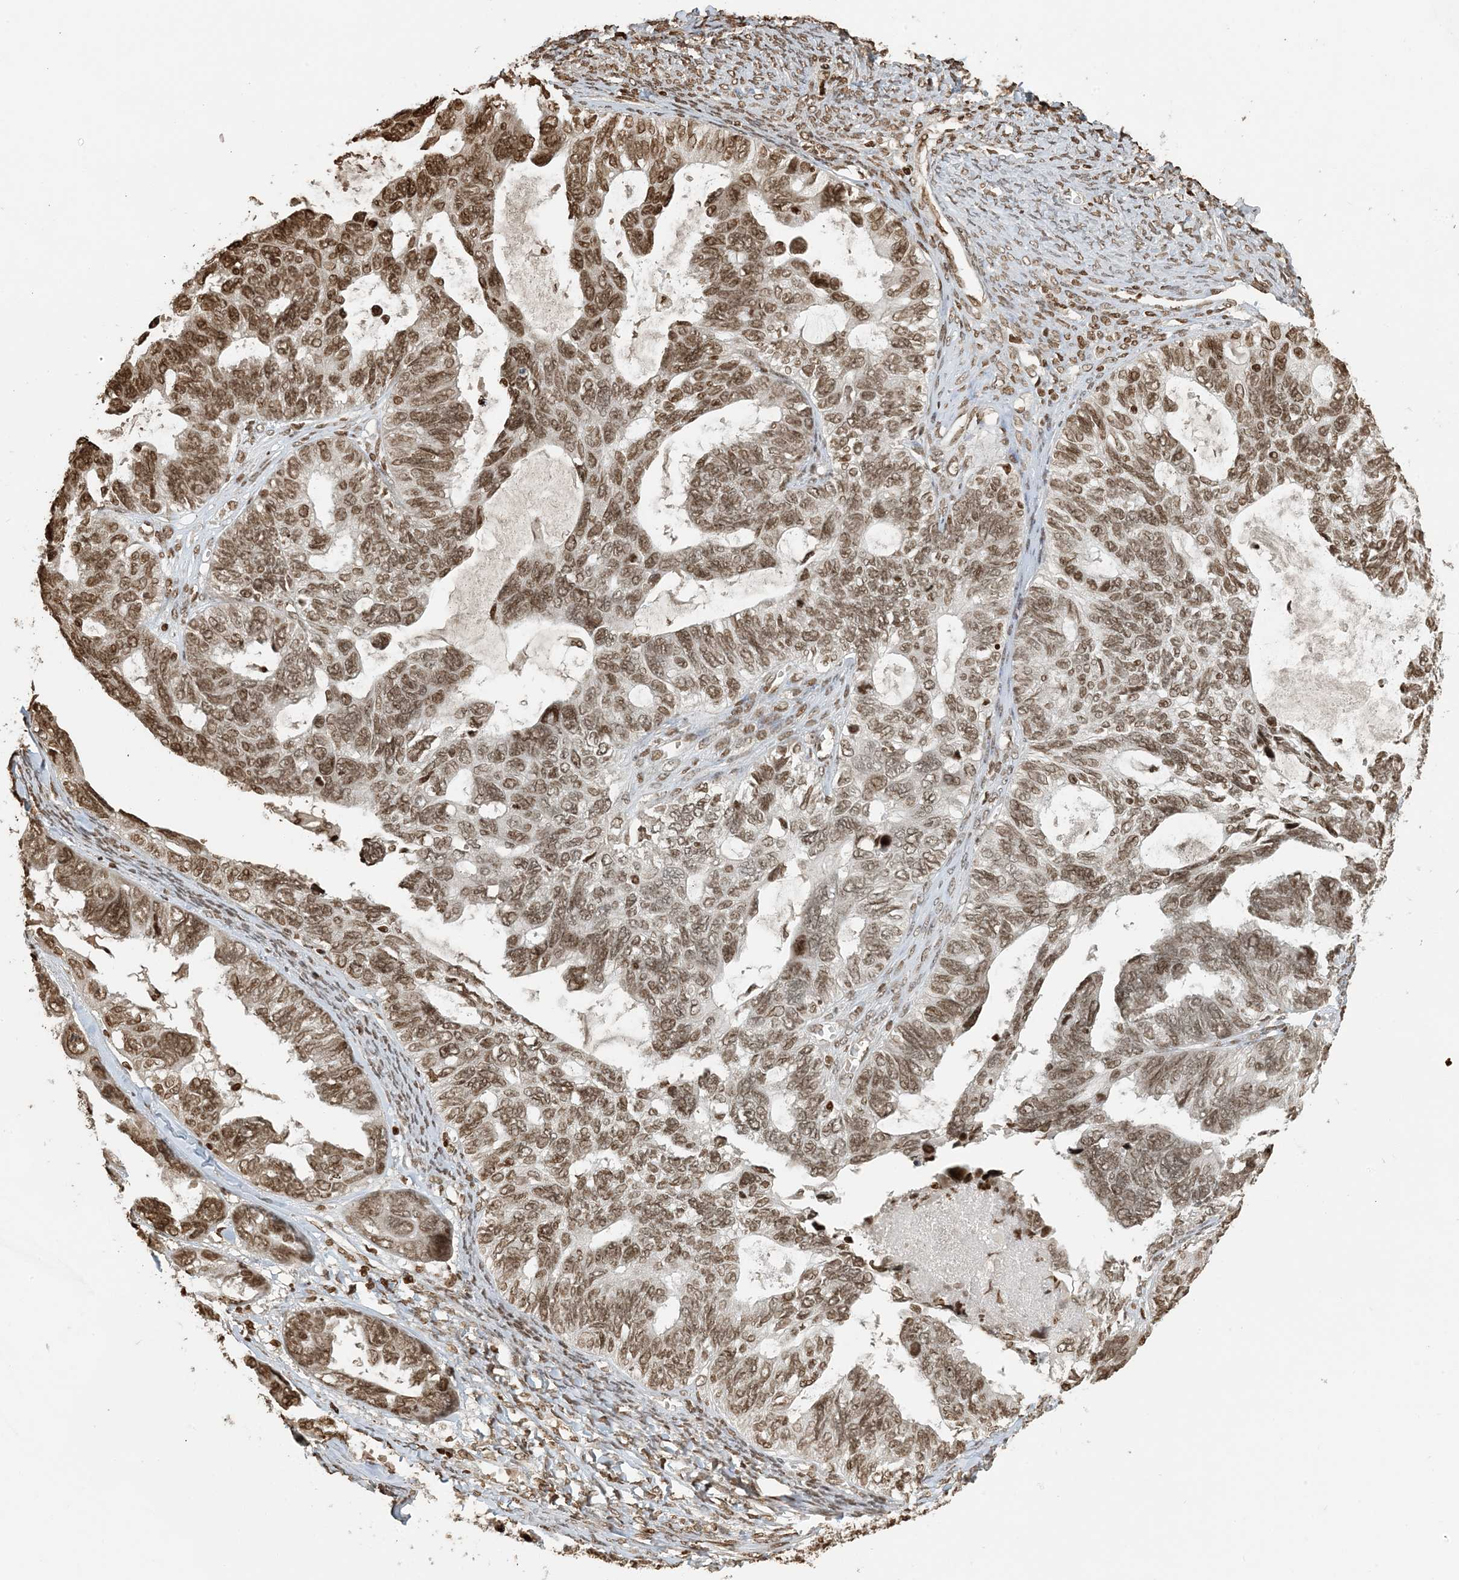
{"staining": {"intensity": "moderate", "quantity": ">75%", "location": "nuclear"}, "tissue": "ovarian cancer", "cell_type": "Tumor cells", "image_type": "cancer", "snomed": [{"axis": "morphology", "description": "Cystadenocarcinoma, serous, NOS"}, {"axis": "topography", "description": "Ovary"}], "caption": "The photomicrograph exhibits a brown stain indicating the presence of a protein in the nuclear of tumor cells in ovarian cancer (serous cystadenocarcinoma). The protein is stained brown, and the nuclei are stained in blue (DAB IHC with brightfield microscopy, high magnification).", "gene": "H3-3B", "patient": {"sex": "female", "age": 79}}